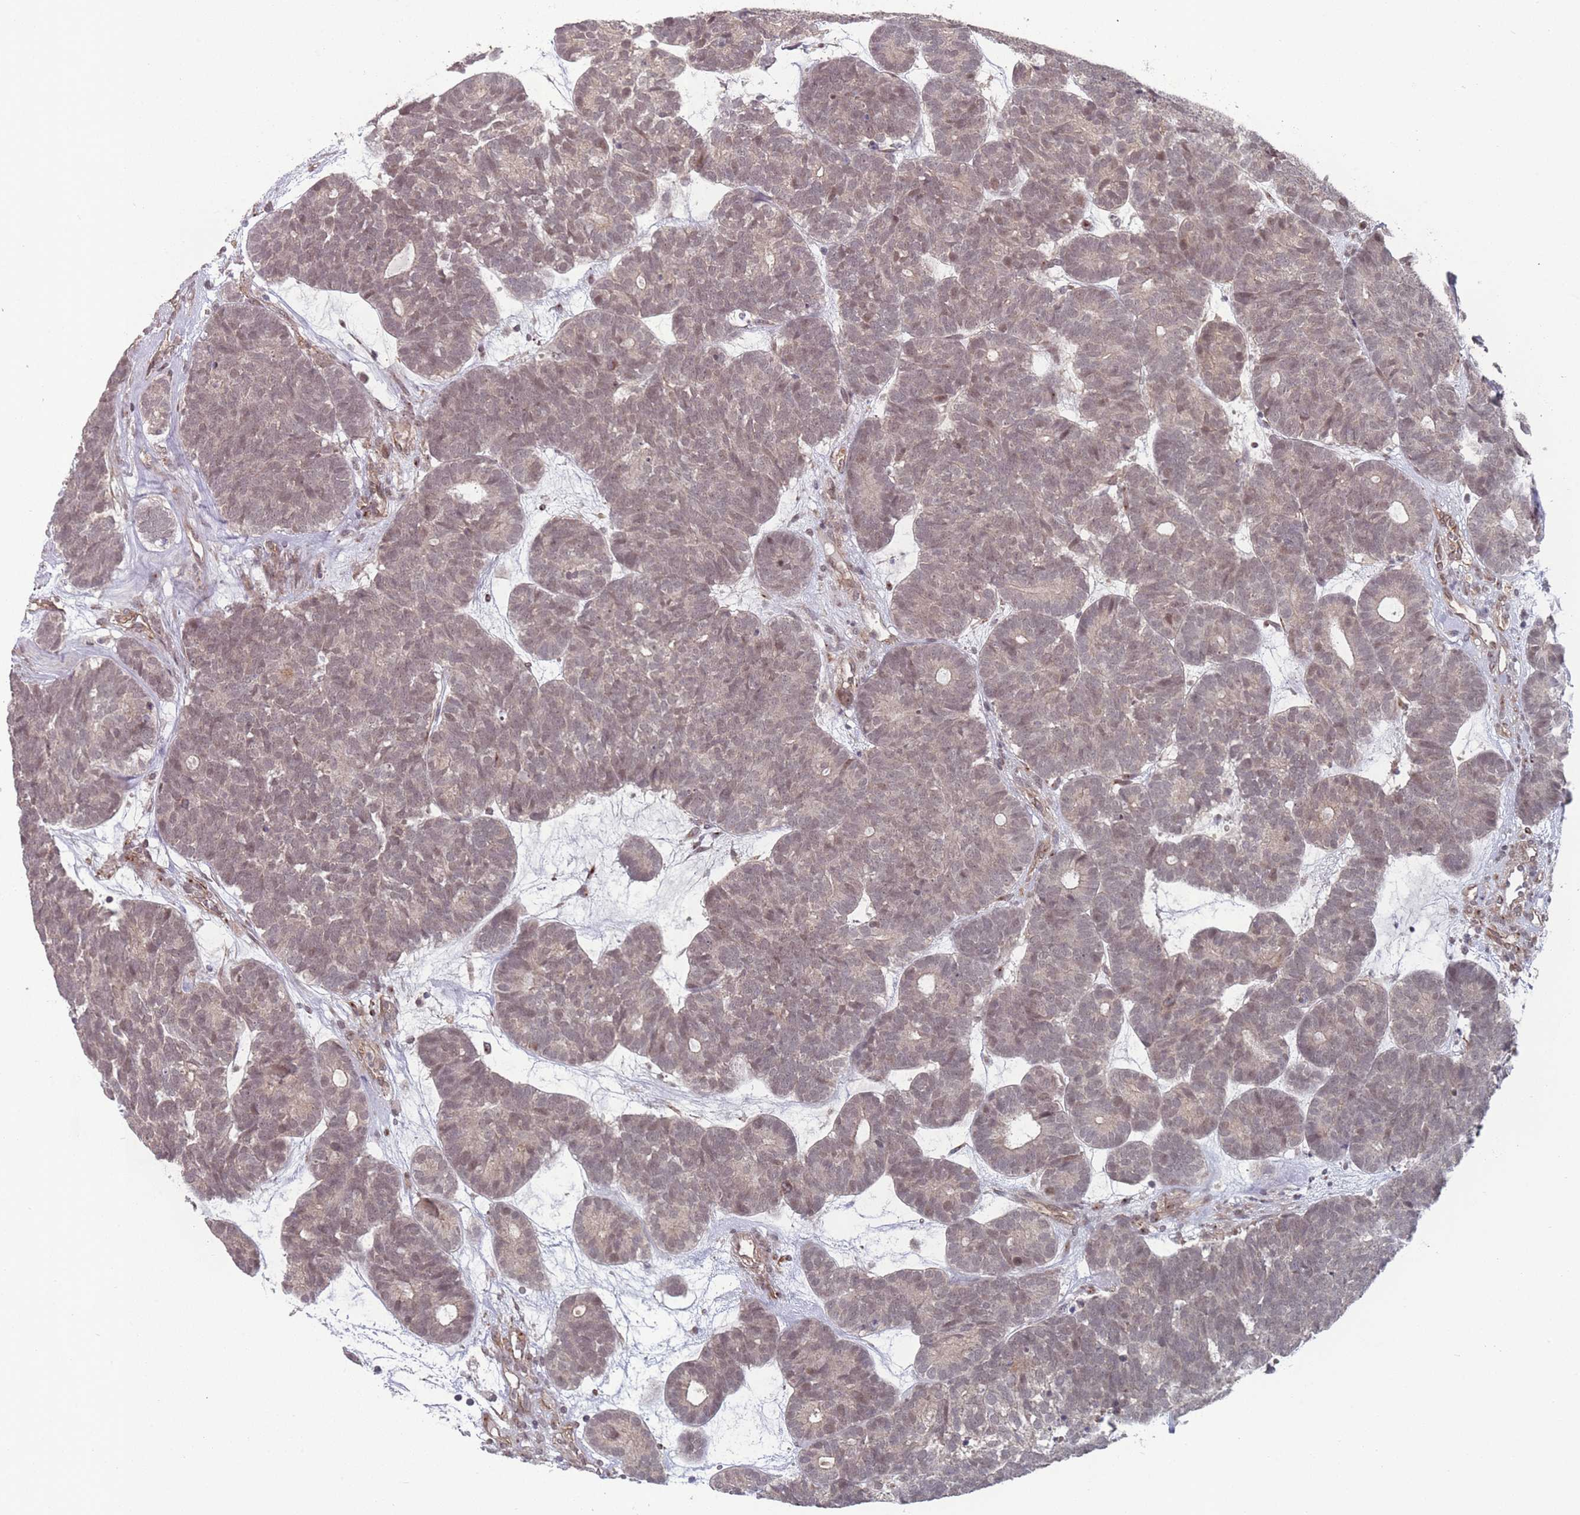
{"staining": {"intensity": "weak", "quantity": "25%-75%", "location": "nuclear"}, "tissue": "head and neck cancer", "cell_type": "Tumor cells", "image_type": "cancer", "snomed": [{"axis": "morphology", "description": "Adenocarcinoma, NOS"}, {"axis": "topography", "description": "Head-Neck"}], "caption": "Immunohistochemistry (IHC) histopathology image of human head and neck cancer (adenocarcinoma) stained for a protein (brown), which shows low levels of weak nuclear expression in about 25%-75% of tumor cells.", "gene": "CNTRL", "patient": {"sex": "female", "age": 81}}